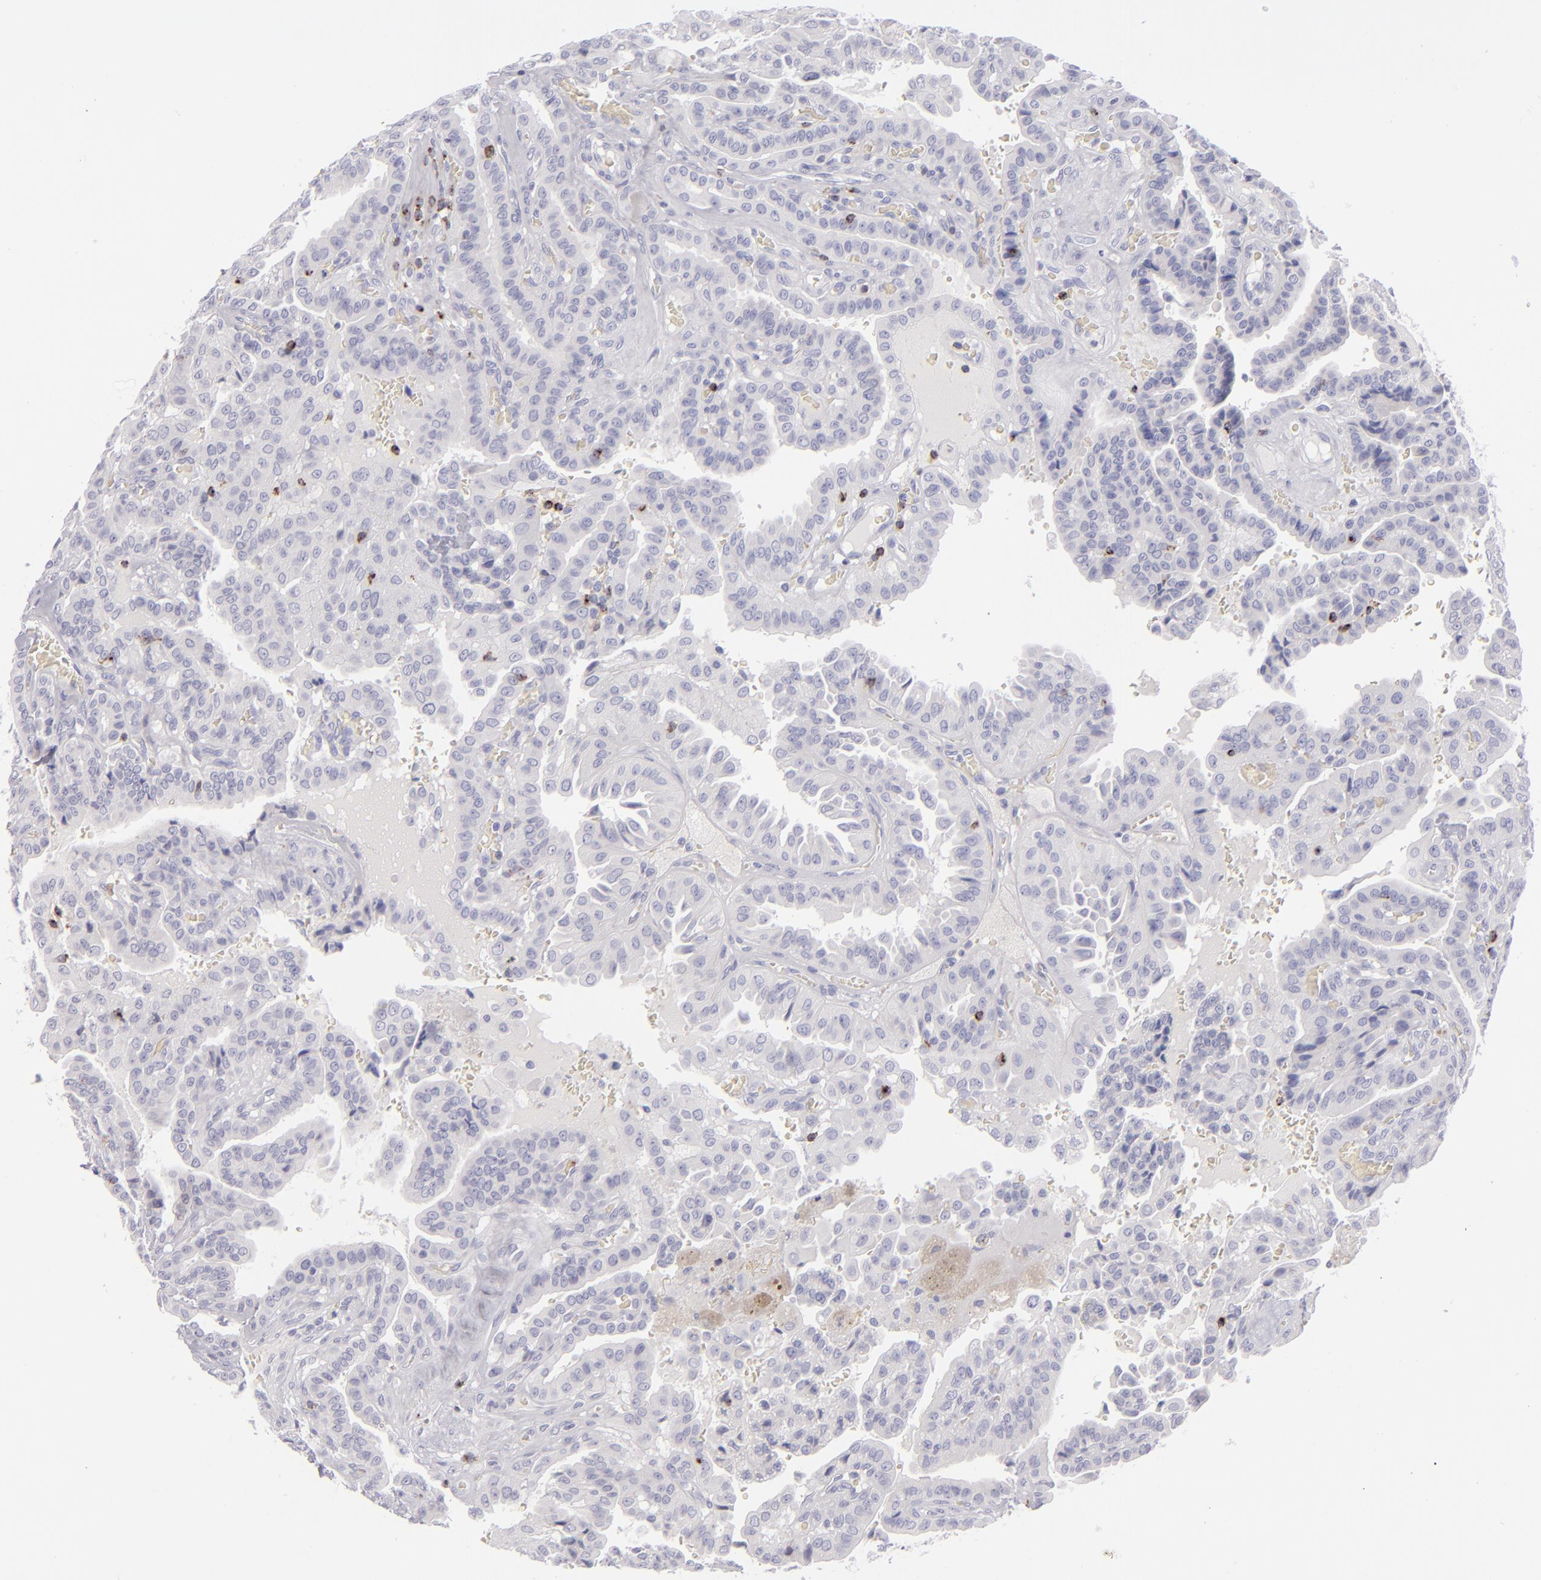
{"staining": {"intensity": "negative", "quantity": "none", "location": "none"}, "tissue": "thyroid cancer", "cell_type": "Tumor cells", "image_type": "cancer", "snomed": [{"axis": "morphology", "description": "Papillary adenocarcinoma, NOS"}, {"axis": "topography", "description": "Thyroid gland"}], "caption": "The immunohistochemistry image has no significant staining in tumor cells of thyroid cancer (papillary adenocarcinoma) tissue. (DAB immunohistochemistry, high magnification).", "gene": "CD2", "patient": {"sex": "male", "age": 87}}